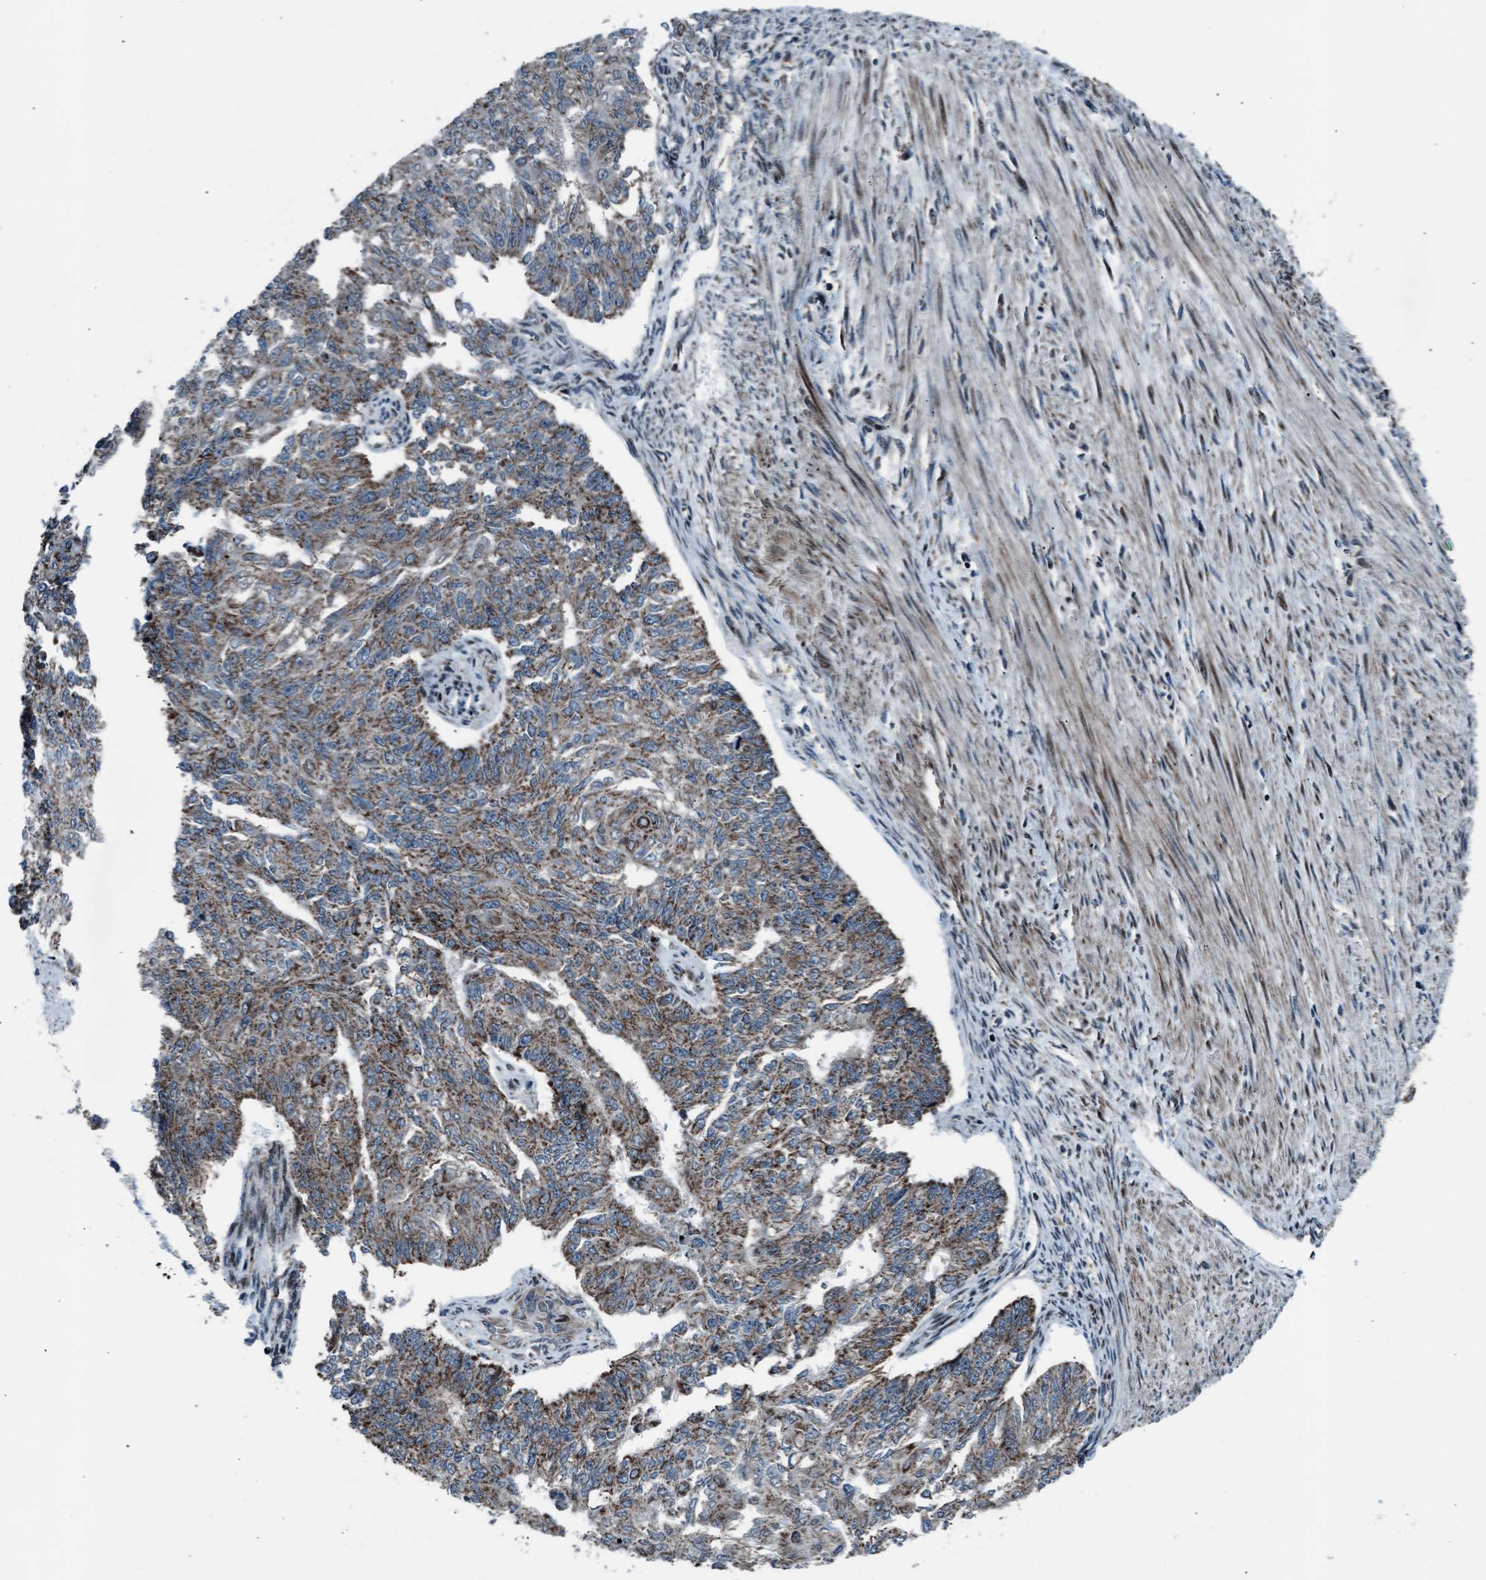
{"staining": {"intensity": "moderate", "quantity": ">75%", "location": "cytoplasmic/membranous"}, "tissue": "endometrial cancer", "cell_type": "Tumor cells", "image_type": "cancer", "snomed": [{"axis": "morphology", "description": "Adenocarcinoma, NOS"}, {"axis": "topography", "description": "Endometrium"}], "caption": "A brown stain labels moderate cytoplasmic/membranous expression of a protein in endometrial cancer (adenocarcinoma) tumor cells. Using DAB (3,3'-diaminobenzidine) (brown) and hematoxylin (blue) stains, captured at high magnification using brightfield microscopy.", "gene": "MORC3", "patient": {"sex": "female", "age": 32}}